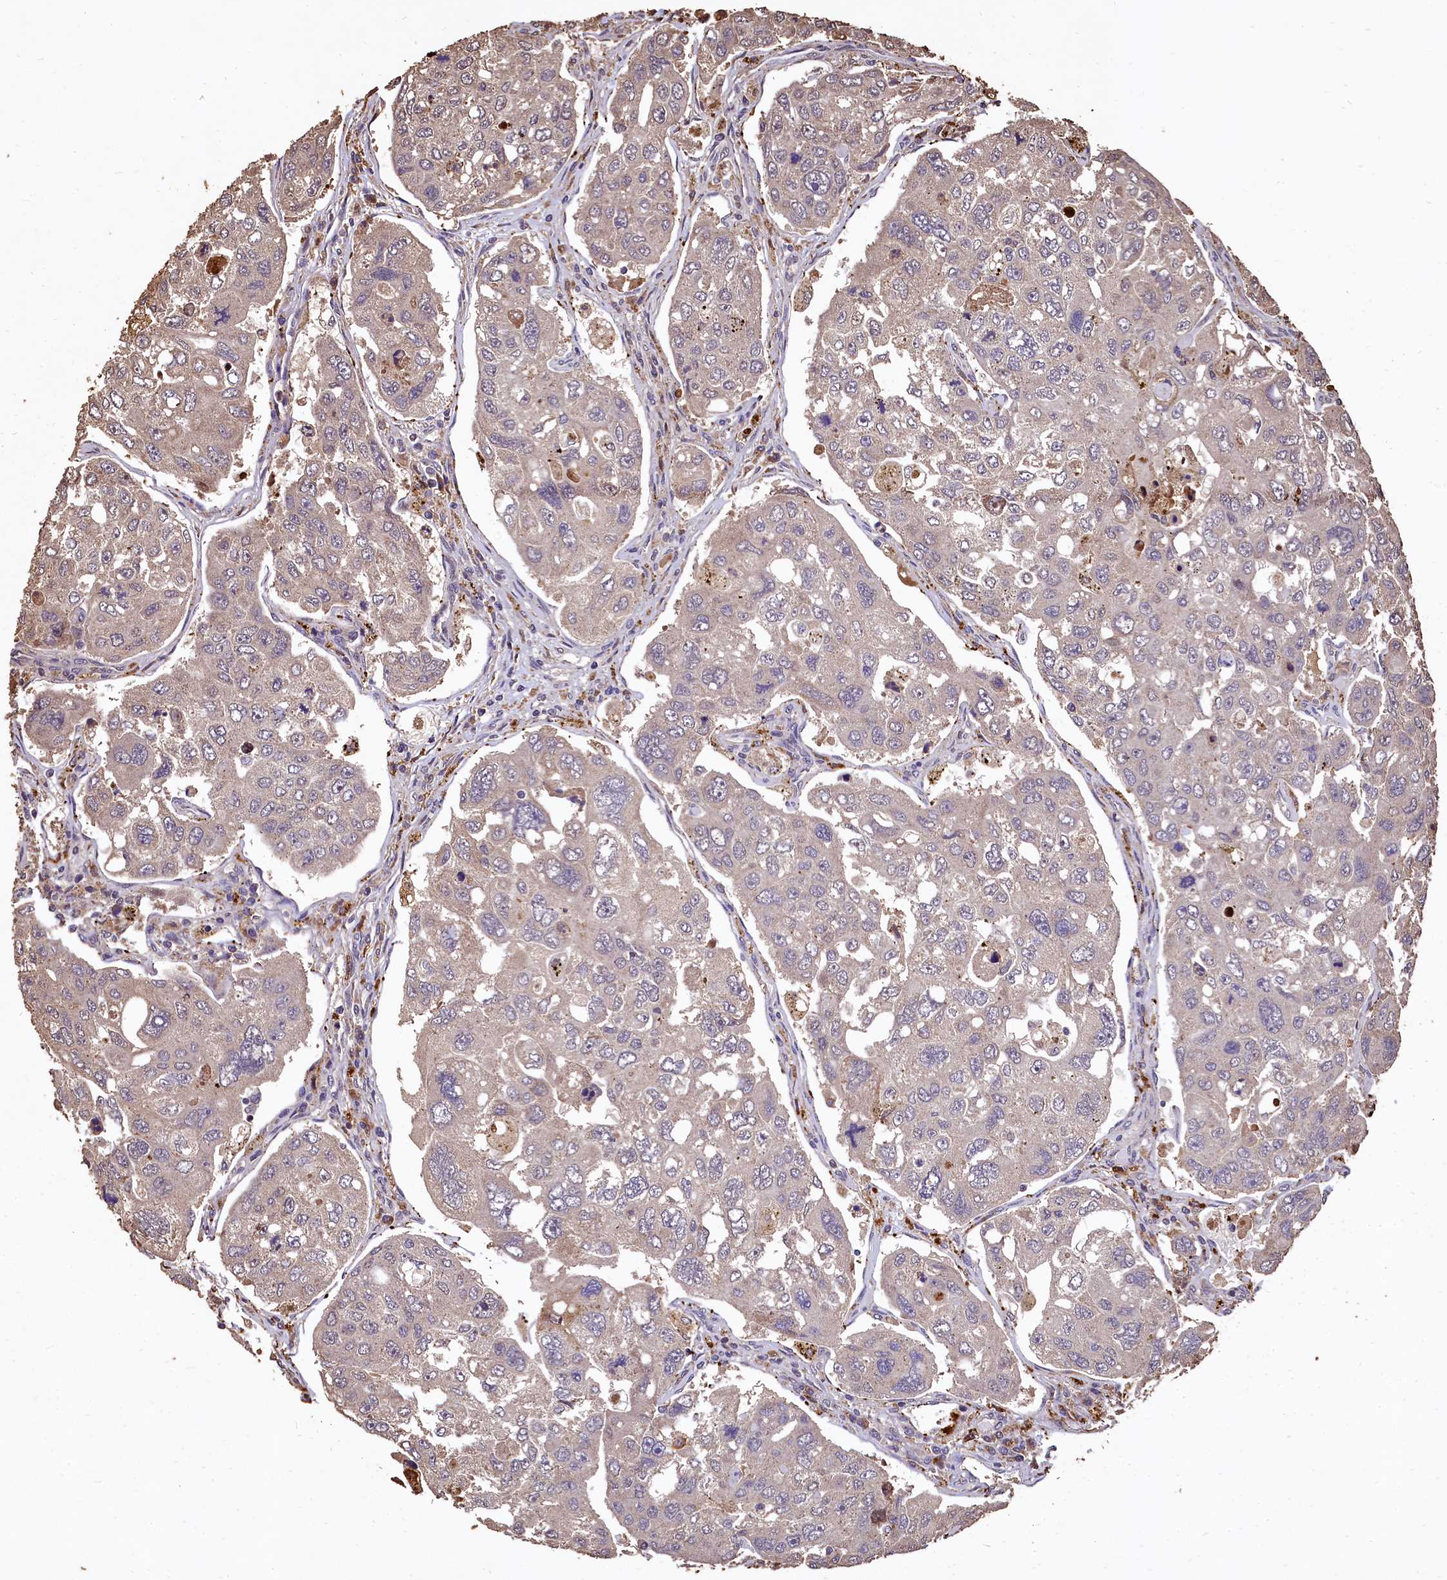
{"staining": {"intensity": "weak", "quantity": "<25%", "location": "cytoplasmic/membranous"}, "tissue": "urothelial cancer", "cell_type": "Tumor cells", "image_type": "cancer", "snomed": [{"axis": "morphology", "description": "Urothelial carcinoma, High grade"}, {"axis": "topography", "description": "Lymph node"}, {"axis": "topography", "description": "Urinary bladder"}], "caption": "The immunohistochemistry (IHC) photomicrograph has no significant staining in tumor cells of urothelial cancer tissue. (Stains: DAB immunohistochemistry (IHC) with hematoxylin counter stain, Microscopy: brightfield microscopy at high magnification).", "gene": "LSM4", "patient": {"sex": "male", "age": 51}}